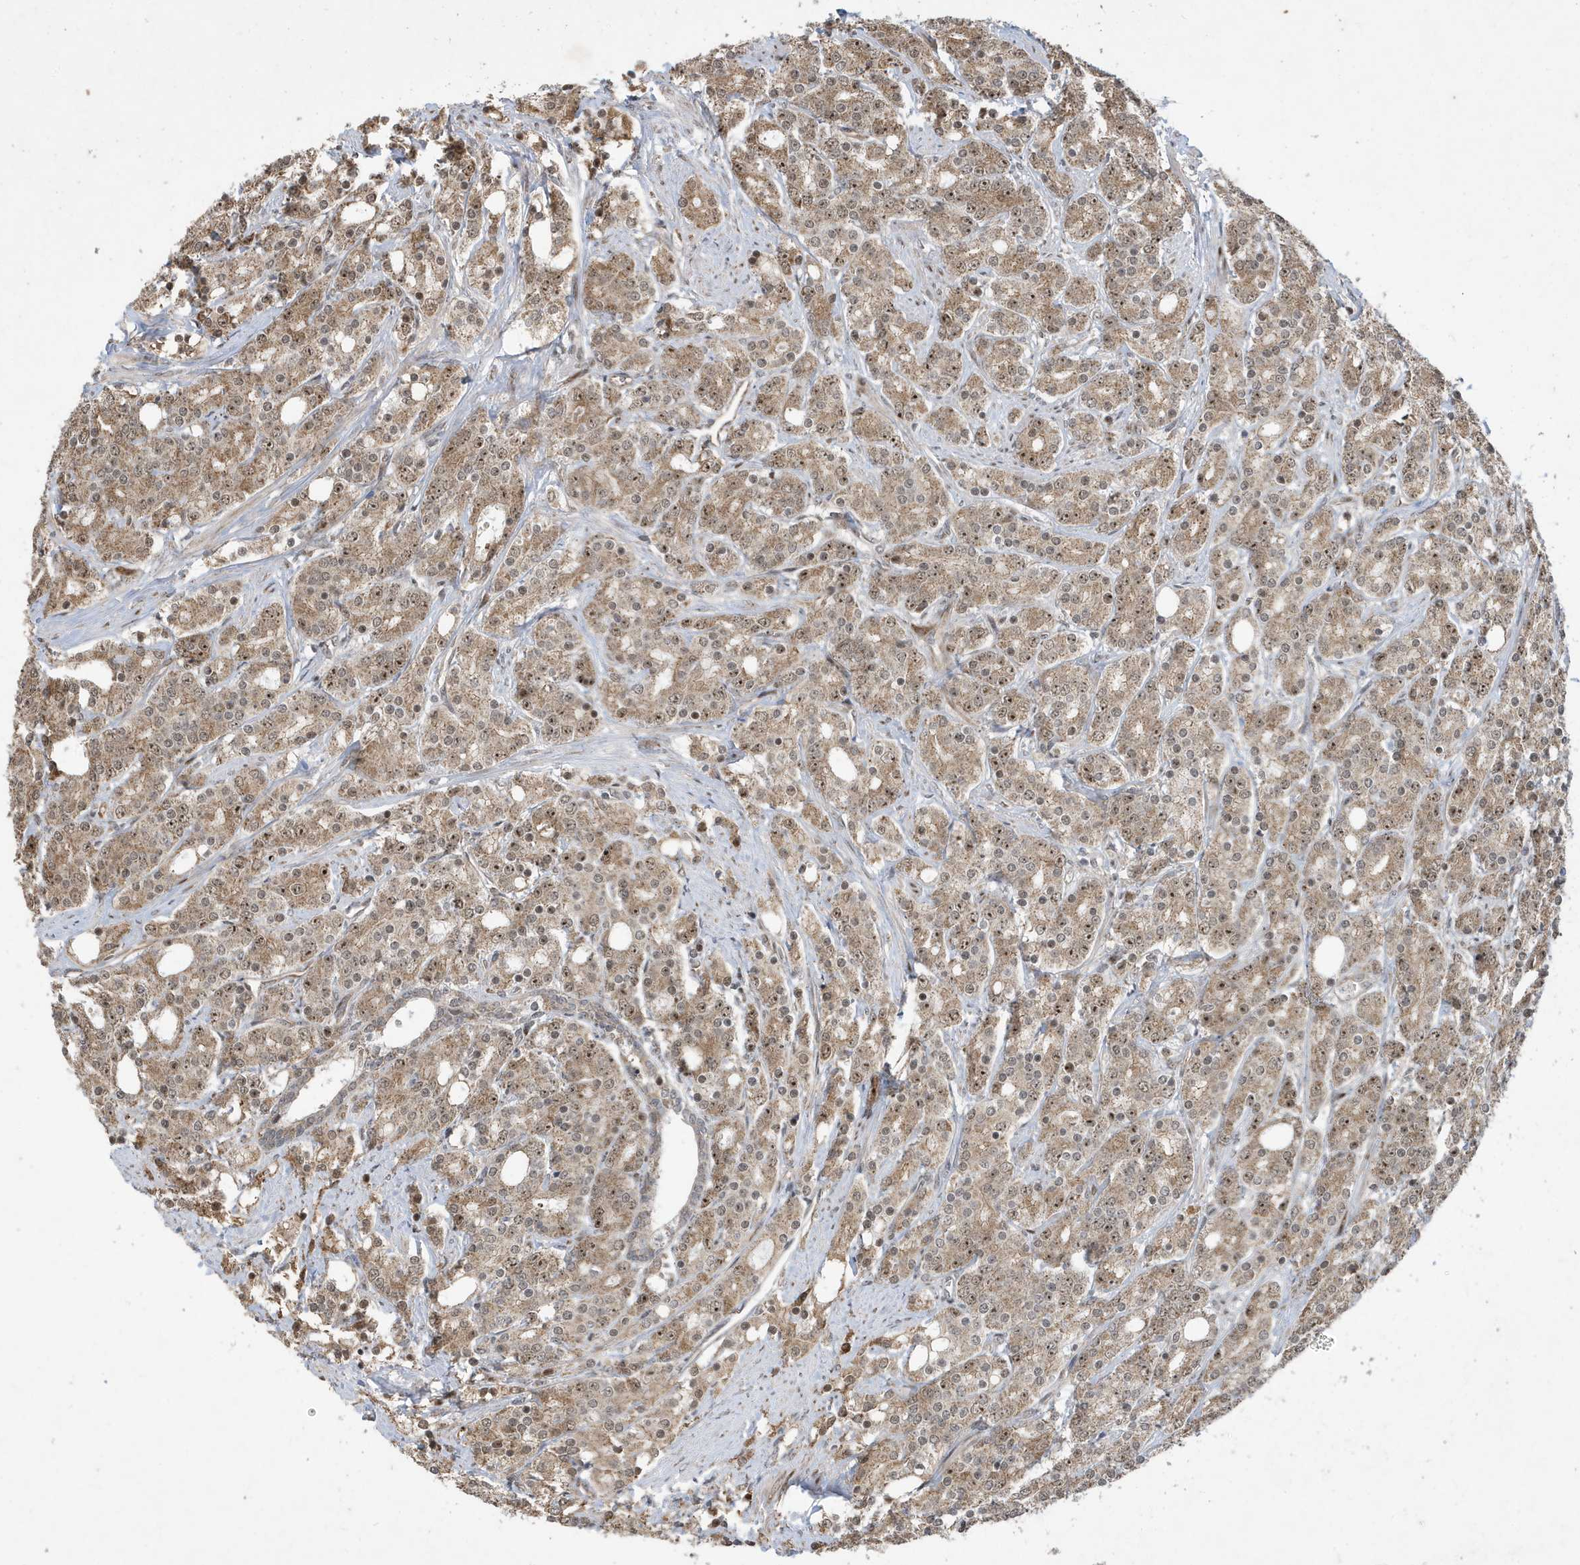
{"staining": {"intensity": "moderate", "quantity": ">75%", "location": "cytoplasmic/membranous,nuclear"}, "tissue": "prostate cancer", "cell_type": "Tumor cells", "image_type": "cancer", "snomed": [{"axis": "morphology", "description": "Adenocarcinoma, High grade"}, {"axis": "topography", "description": "Prostate"}], "caption": "This photomicrograph demonstrates IHC staining of human prostate cancer, with medium moderate cytoplasmic/membranous and nuclear positivity in approximately >75% of tumor cells.", "gene": "FAM9B", "patient": {"sex": "male", "age": 62}}